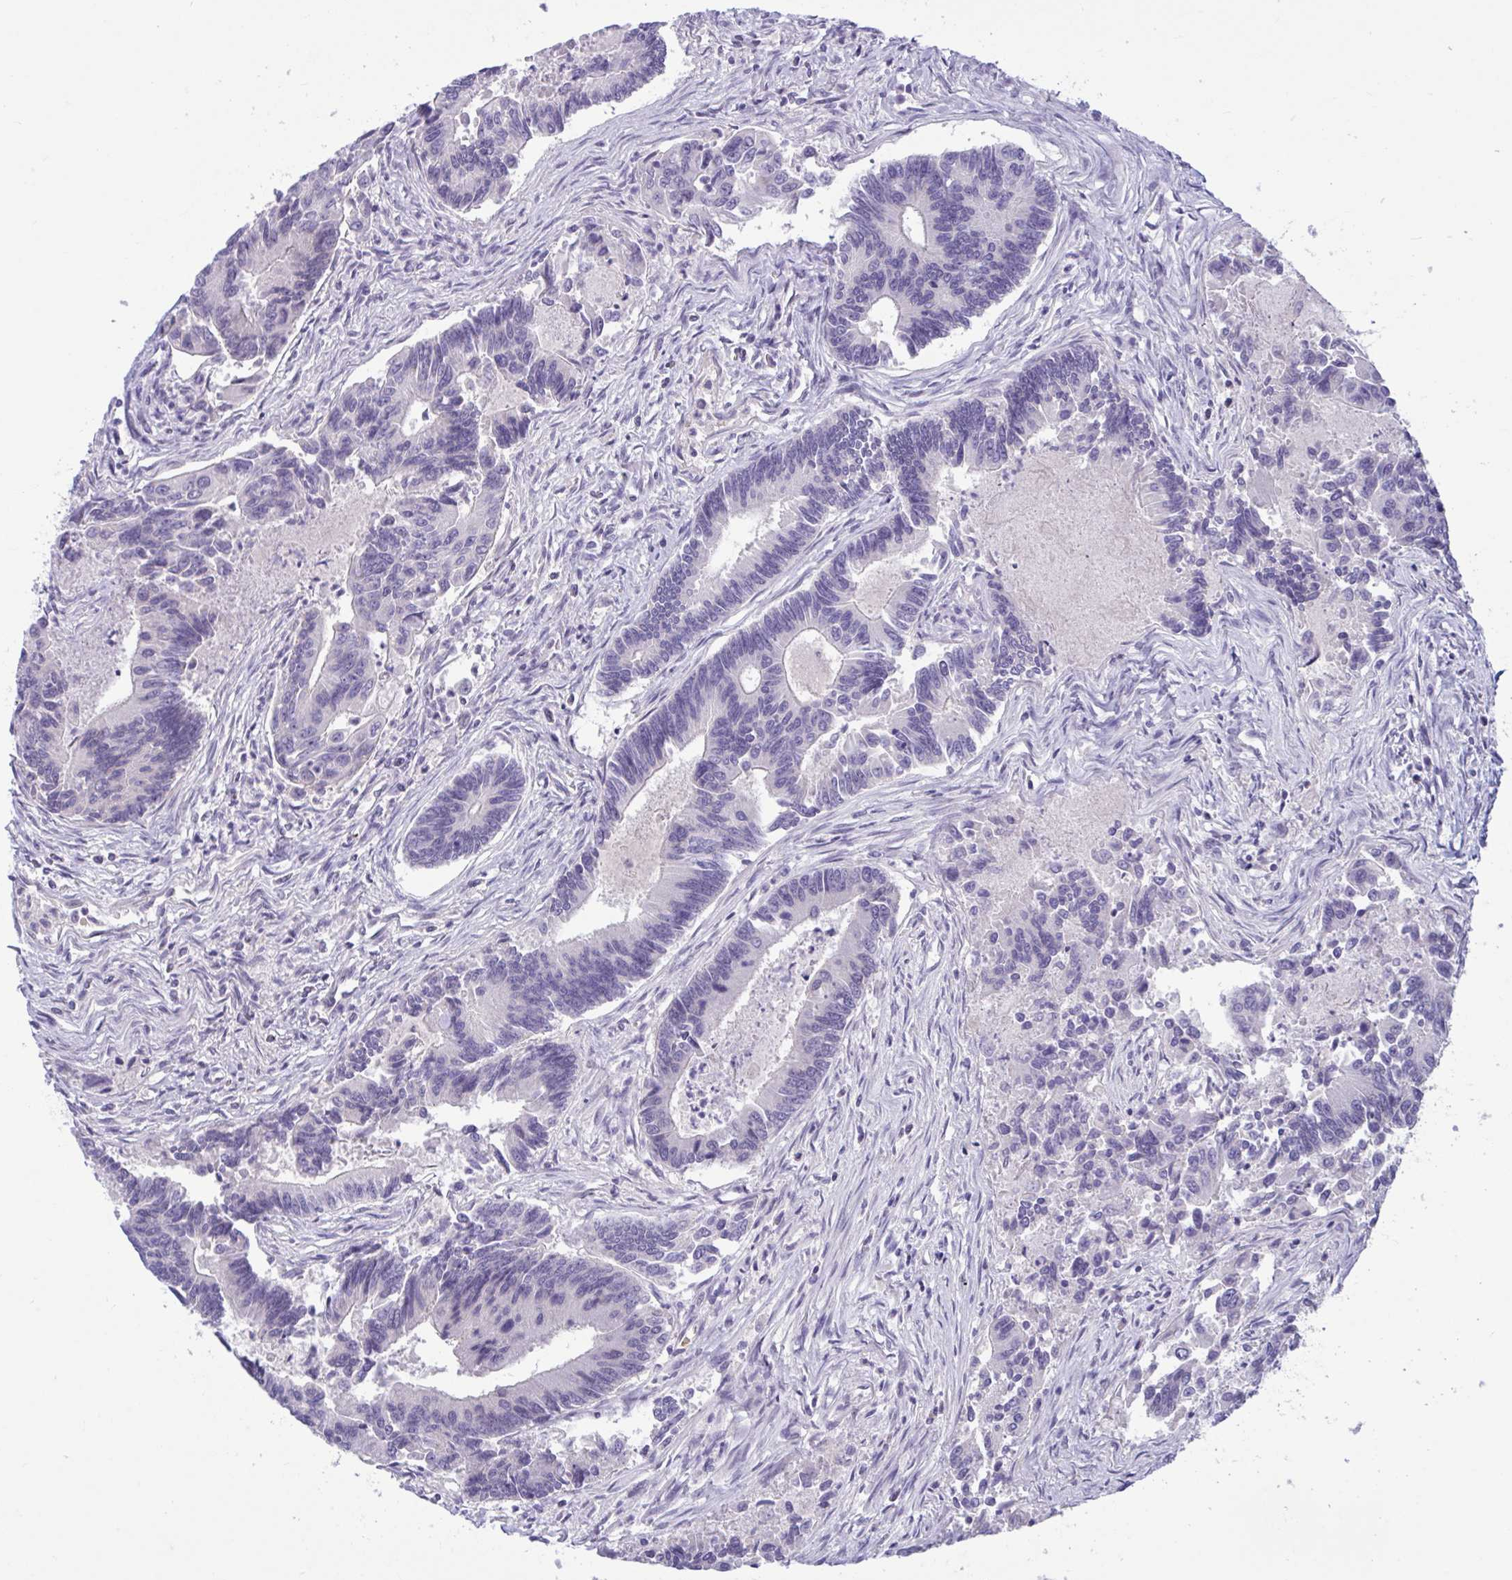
{"staining": {"intensity": "negative", "quantity": "none", "location": "none"}, "tissue": "colorectal cancer", "cell_type": "Tumor cells", "image_type": "cancer", "snomed": [{"axis": "morphology", "description": "Adenocarcinoma, NOS"}, {"axis": "topography", "description": "Colon"}], "caption": "A histopathology image of colorectal cancer stained for a protein exhibits no brown staining in tumor cells. (Brightfield microscopy of DAB (3,3'-diaminobenzidine) immunohistochemistry (IHC) at high magnification).", "gene": "CNGB3", "patient": {"sex": "female", "age": 67}}